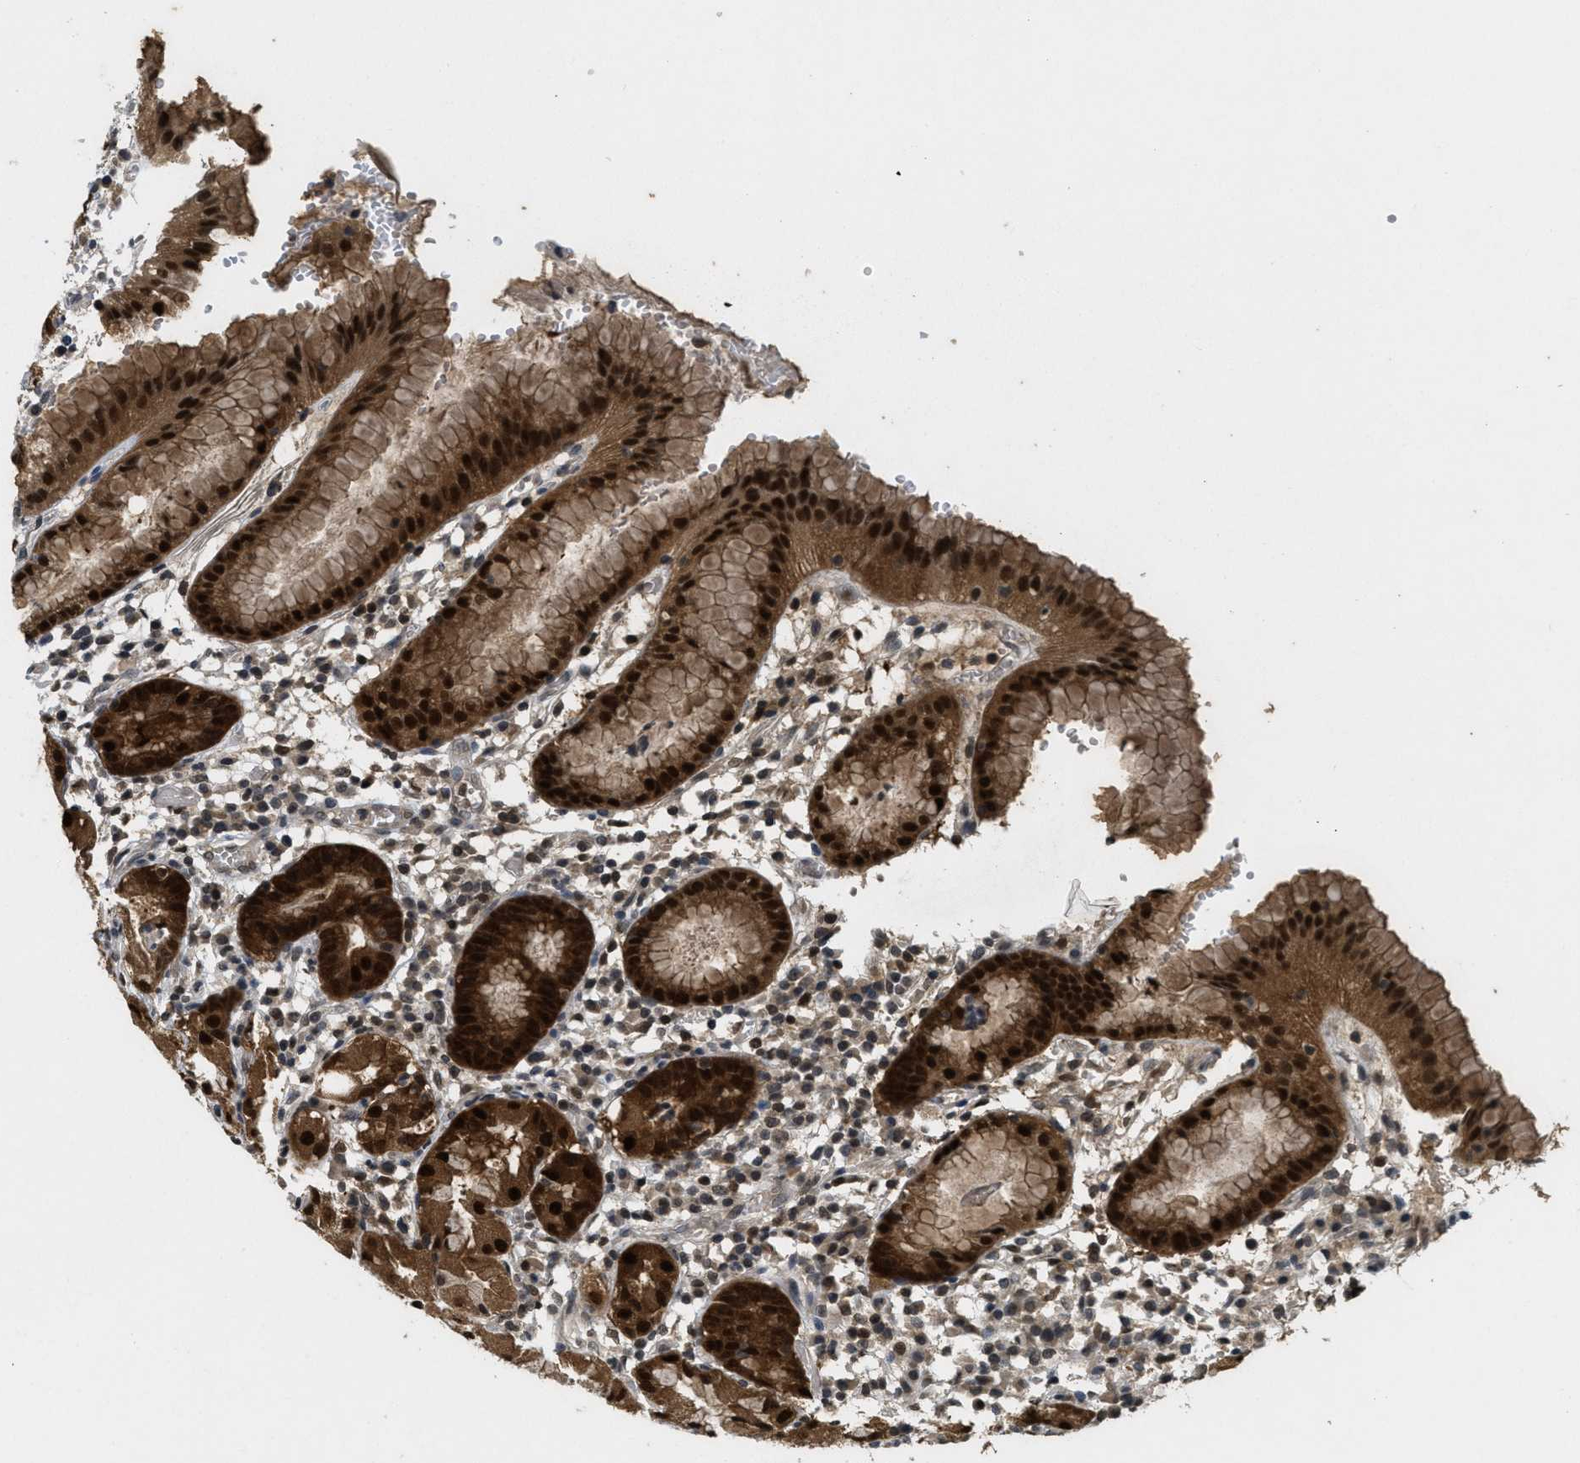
{"staining": {"intensity": "strong", "quantity": ">75%", "location": "cytoplasmic/membranous,nuclear"}, "tissue": "stomach", "cell_type": "Glandular cells", "image_type": "normal", "snomed": [{"axis": "morphology", "description": "Normal tissue, NOS"}, {"axis": "topography", "description": "Stomach"}, {"axis": "topography", "description": "Stomach, lower"}], "caption": "Brown immunohistochemical staining in benign human stomach shows strong cytoplasmic/membranous,nuclear positivity in approximately >75% of glandular cells.", "gene": "DNAJB1", "patient": {"sex": "female", "age": 75}}